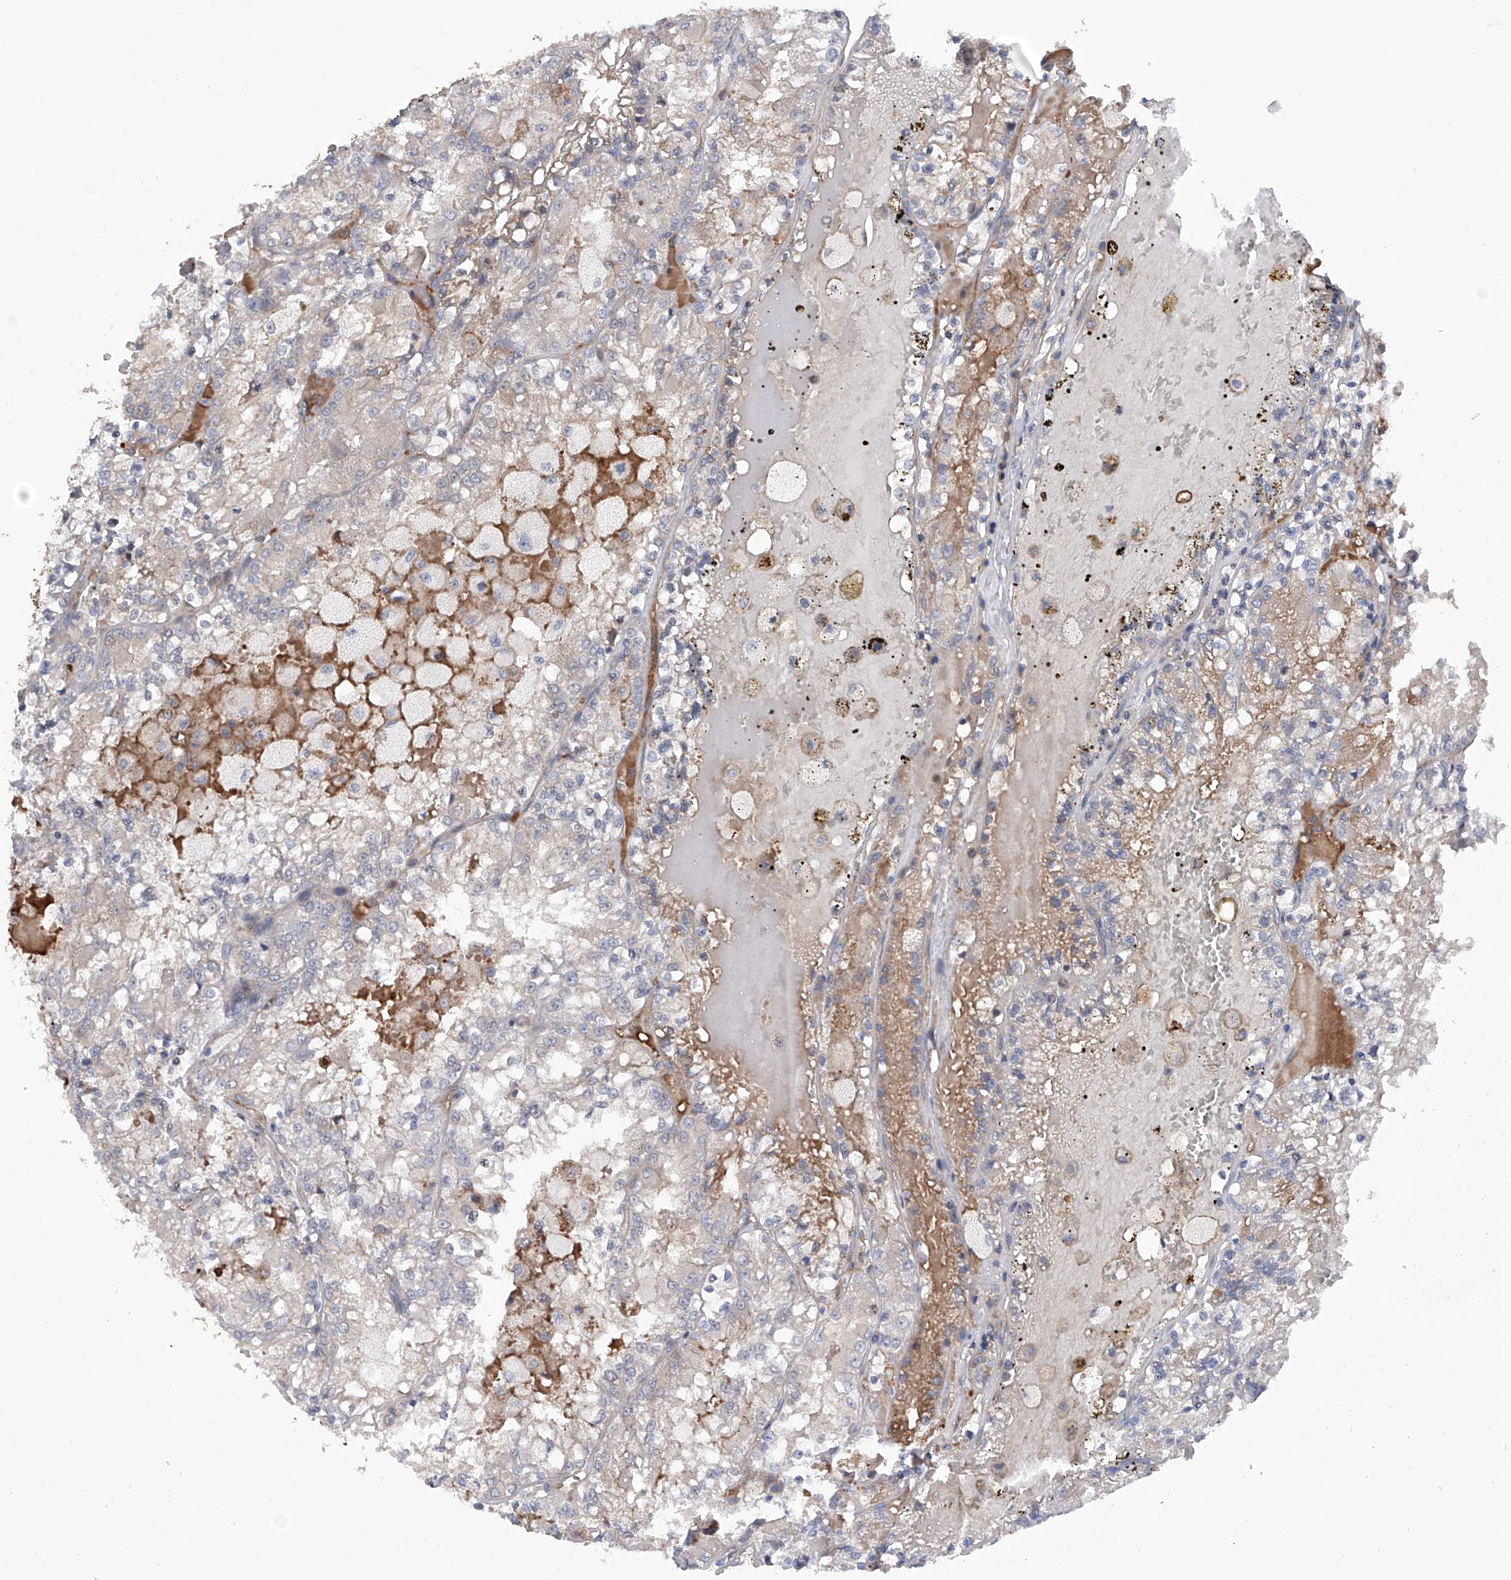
{"staining": {"intensity": "negative", "quantity": "none", "location": "none"}, "tissue": "renal cancer", "cell_type": "Tumor cells", "image_type": "cancer", "snomed": [{"axis": "morphology", "description": "Adenocarcinoma, NOS"}, {"axis": "topography", "description": "Kidney"}], "caption": "An immunohistochemistry (IHC) histopathology image of renal cancer (adenocarcinoma) is shown. There is no staining in tumor cells of renal cancer (adenocarcinoma).", "gene": "NUDT17", "patient": {"sex": "female", "age": 56}}